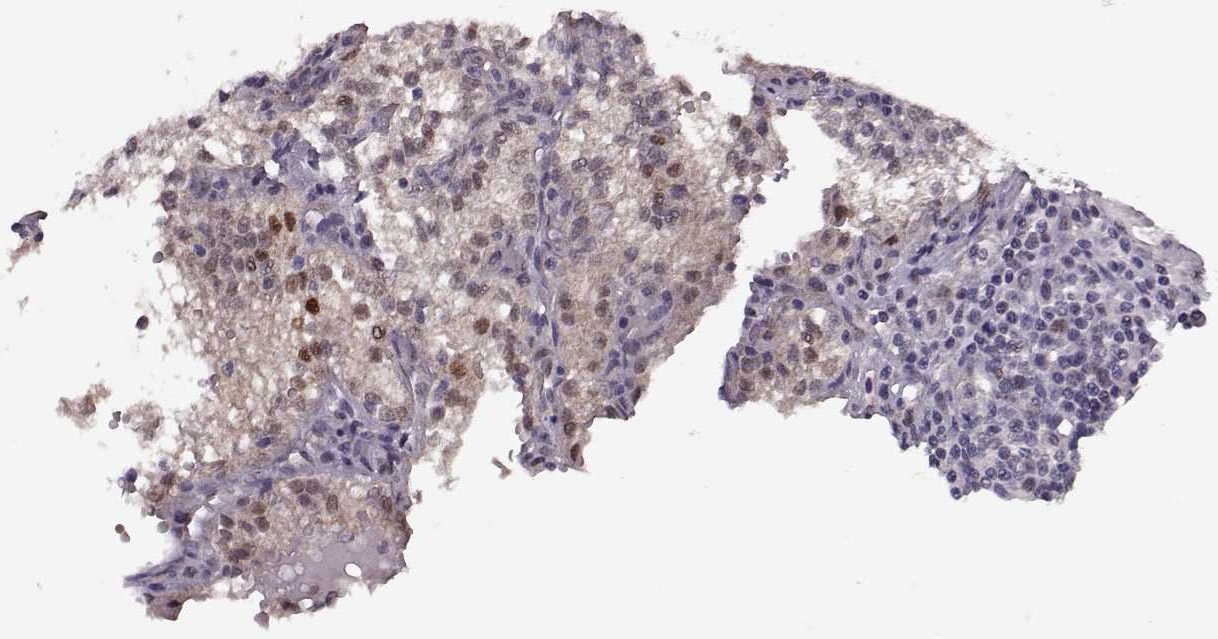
{"staining": {"intensity": "moderate", "quantity": "<25%", "location": "nuclear"}, "tissue": "renal cancer", "cell_type": "Tumor cells", "image_type": "cancer", "snomed": [{"axis": "morphology", "description": "Adenocarcinoma, NOS"}, {"axis": "topography", "description": "Kidney"}], "caption": "High-power microscopy captured an IHC histopathology image of renal adenocarcinoma, revealing moderate nuclear staining in about <25% of tumor cells.", "gene": "CDK4", "patient": {"sex": "male", "age": 36}}